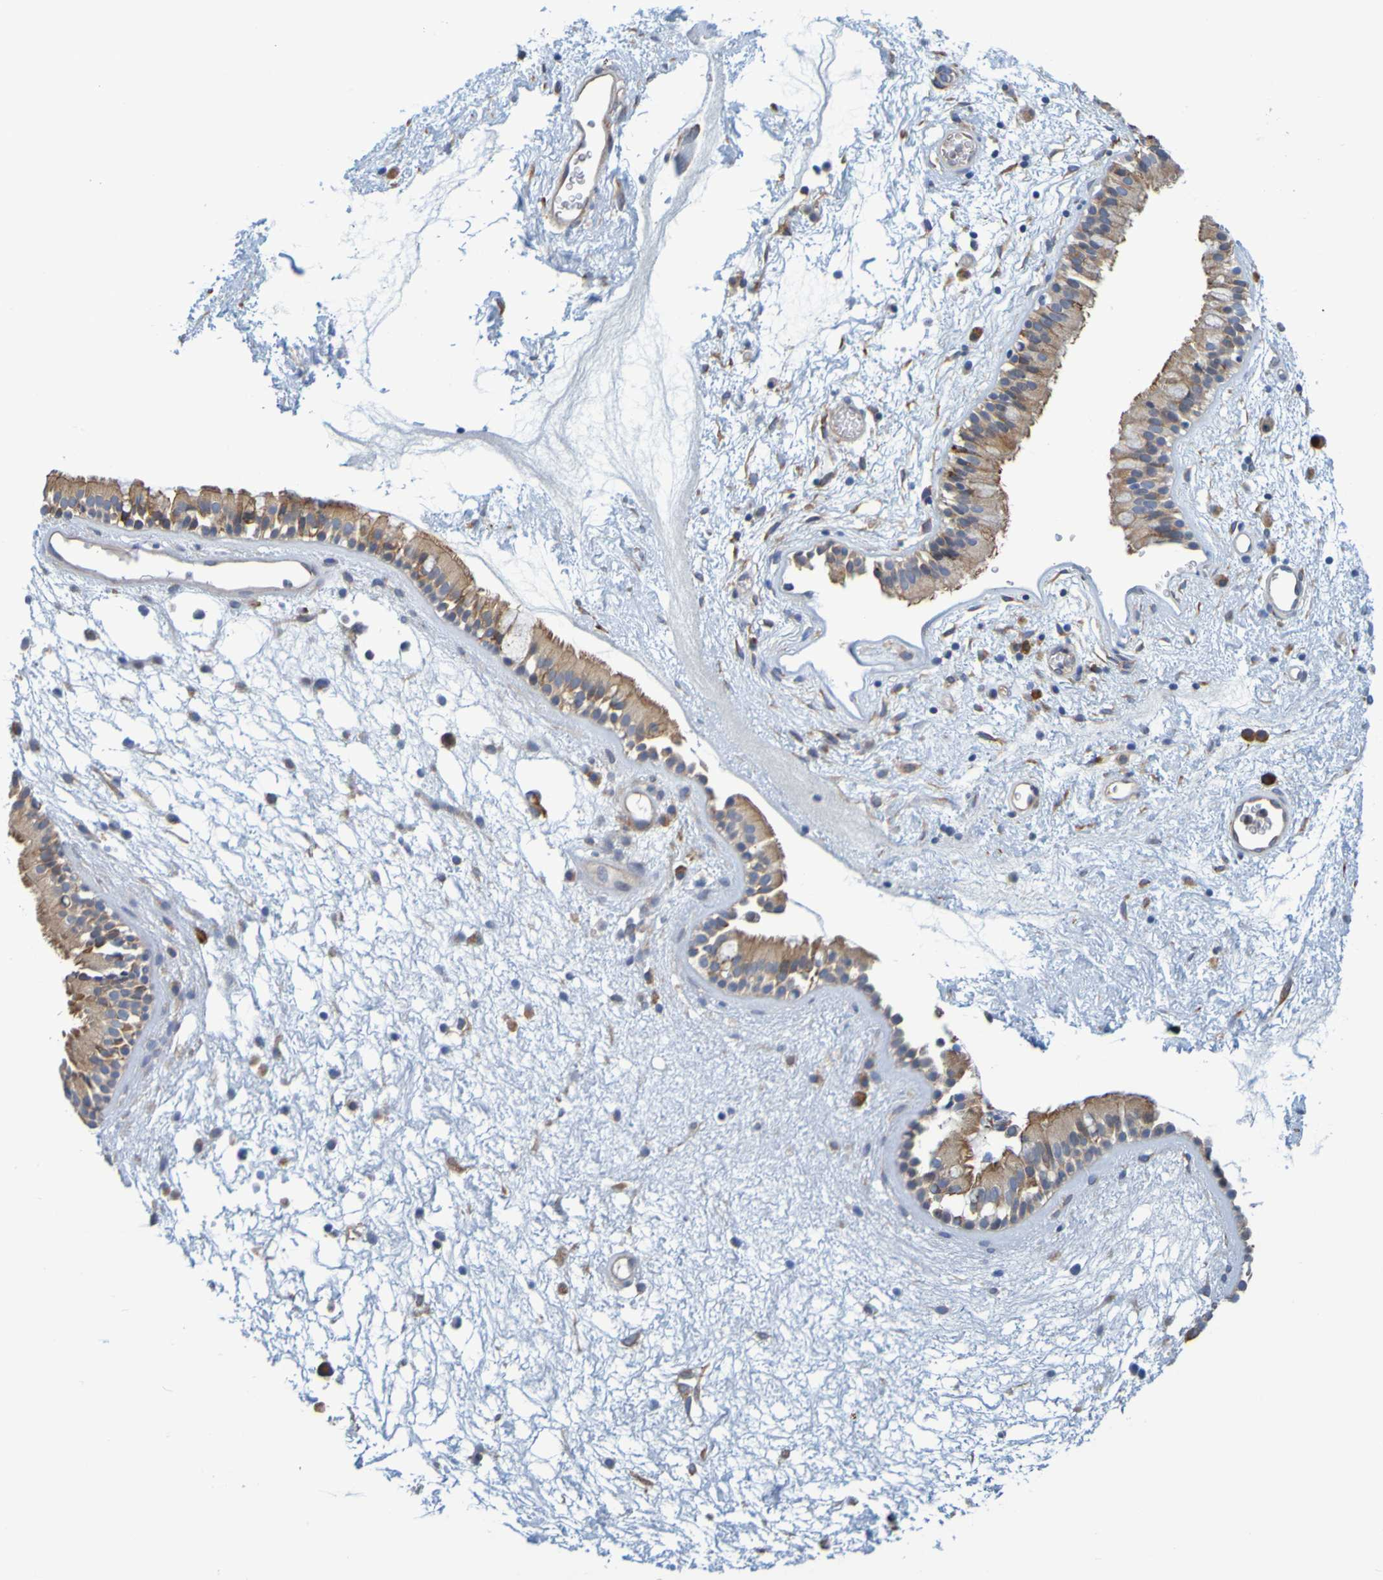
{"staining": {"intensity": "moderate", "quantity": ">75%", "location": "cytoplasmic/membranous"}, "tissue": "nasopharynx", "cell_type": "Respiratory epithelial cells", "image_type": "normal", "snomed": [{"axis": "morphology", "description": "Normal tissue, NOS"}, {"axis": "morphology", "description": "Inflammation, NOS"}, {"axis": "topography", "description": "Nasopharynx"}], "caption": "Moderate cytoplasmic/membranous expression is identified in approximately >75% of respiratory epithelial cells in normal nasopharynx.", "gene": "SIL1", "patient": {"sex": "male", "age": 48}}